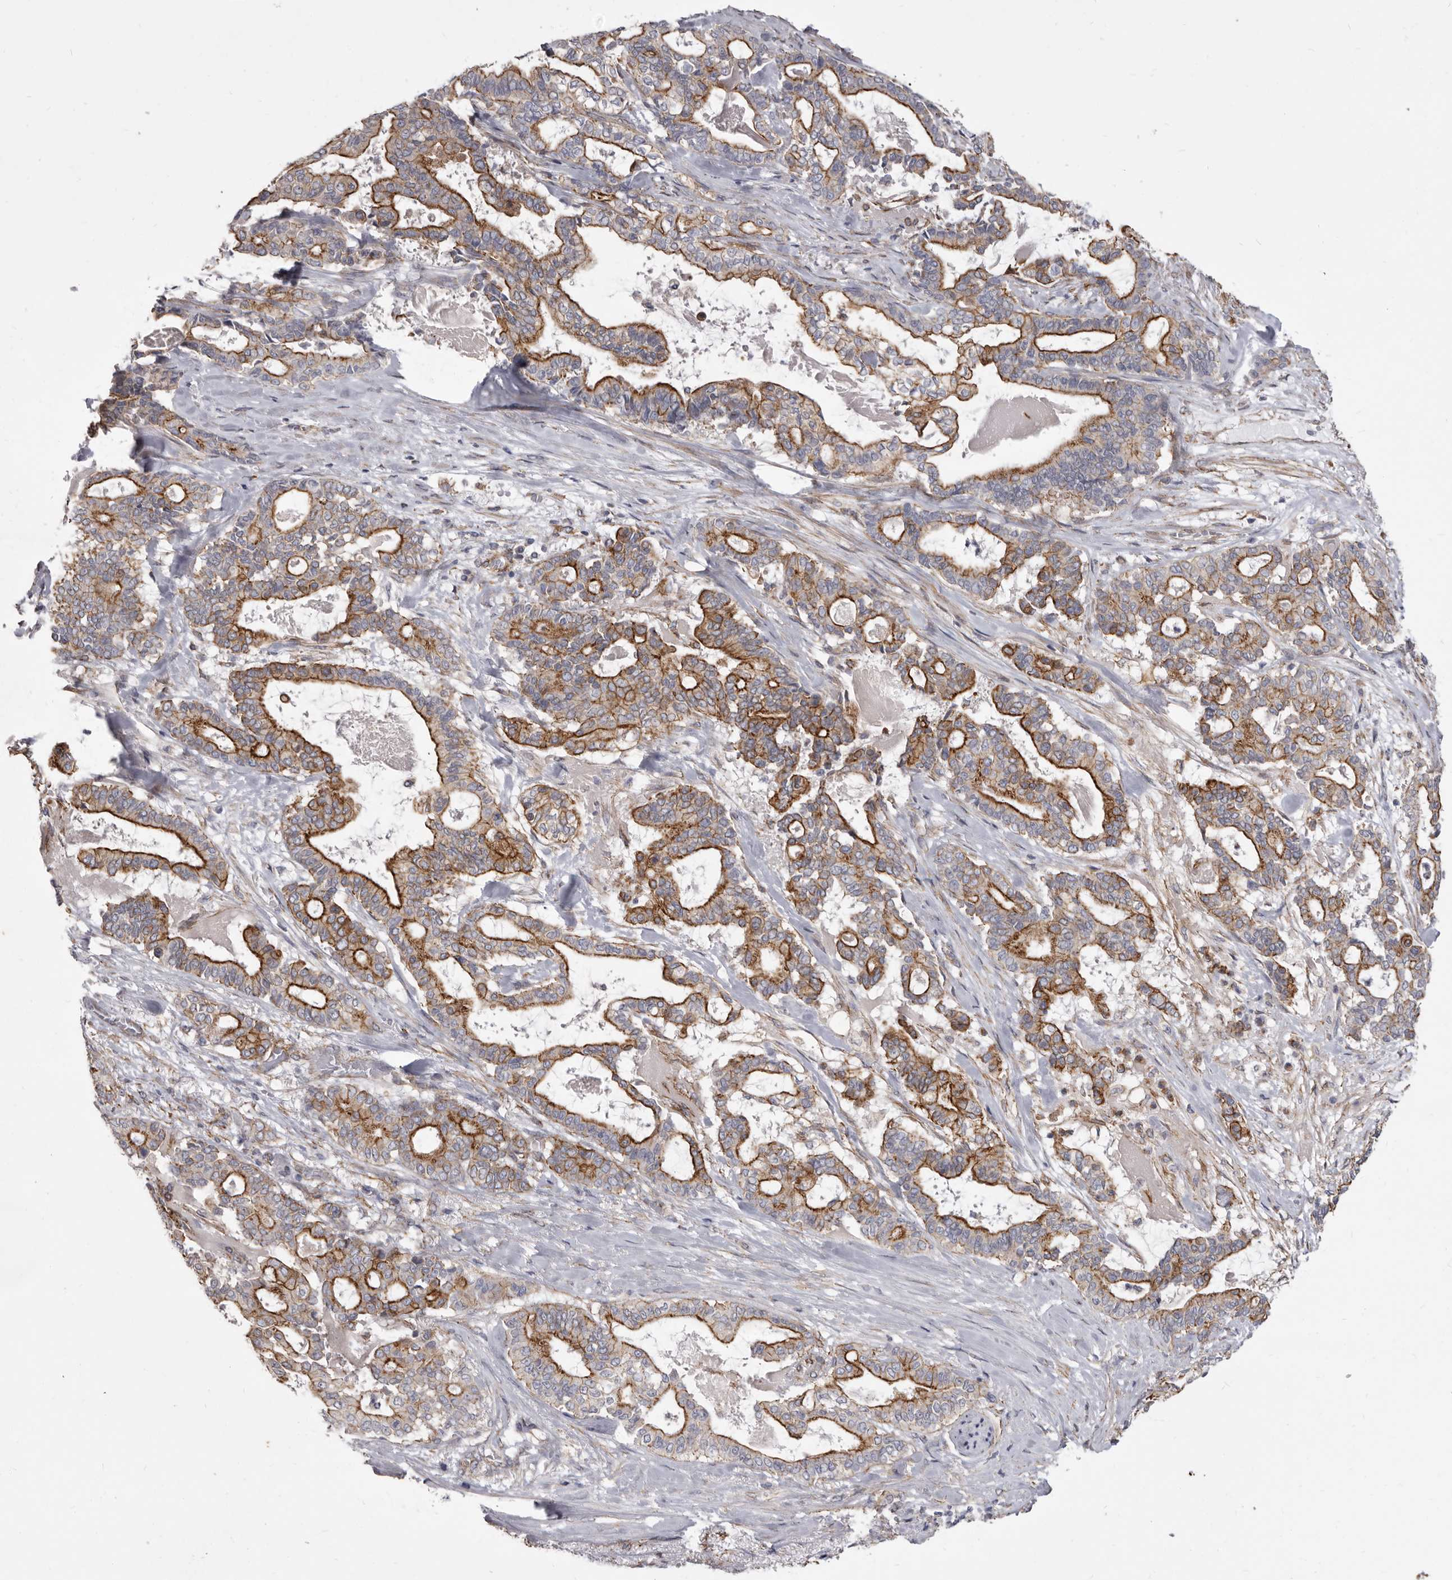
{"staining": {"intensity": "strong", "quantity": "25%-75%", "location": "cytoplasmic/membranous"}, "tissue": "pancreatic cancer", "cell_type": "Tumor cells", "image_type": "cancer", "snomed": [{"axis": "morphology", "description": "Adenocarcinoma, NOS"}, {"axis": "topography", "description": "Pancreas"}], "caption": "Immunohistochemical staining of human pancreatic adenocarcinoma reveals high levels of strong cytoplasmic/membranous expression in about 25%-75% of tumor cells.", "gene": "P2RX6", "patient": {"sex": "male", "age": 63}}